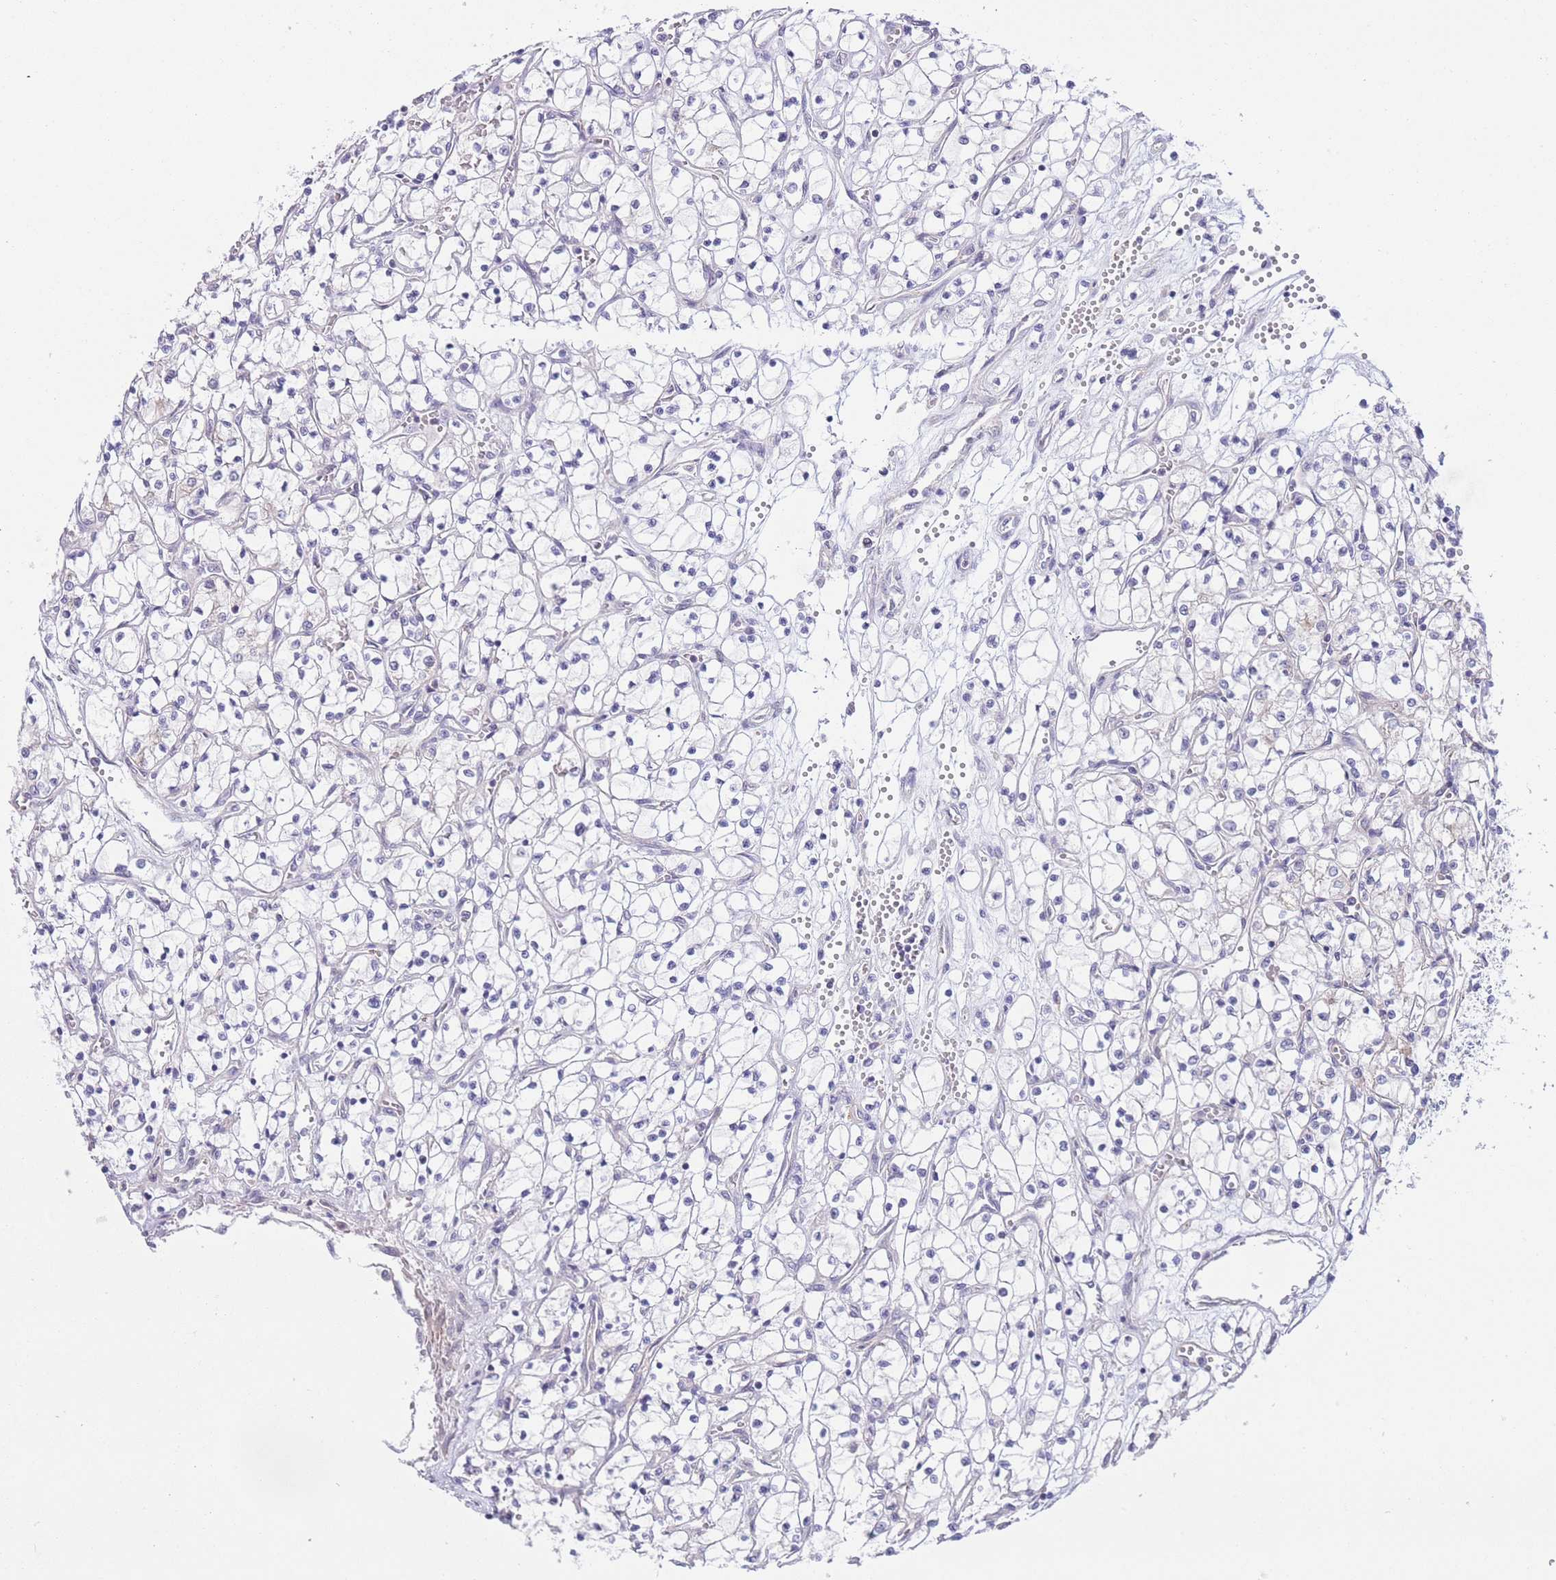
{"staining": {"intensity": "negative", "quantity": "none", "location": "none"}, "tissue": "renal cancer", "cell_type": "Tumor cells", "image_type": "cancer", "snomed": [{"axis": "morphology", "description": "Adenocarcinoma, NOS"}, {"axis": "topography", "description": "Kidney"}], "caption": "High power microscopy image of an IHC image of renal cancer, revealing no significant staining in tumor cells.", "gene": "C9orf152", "patient": {"sex": "female", "age": 69}}